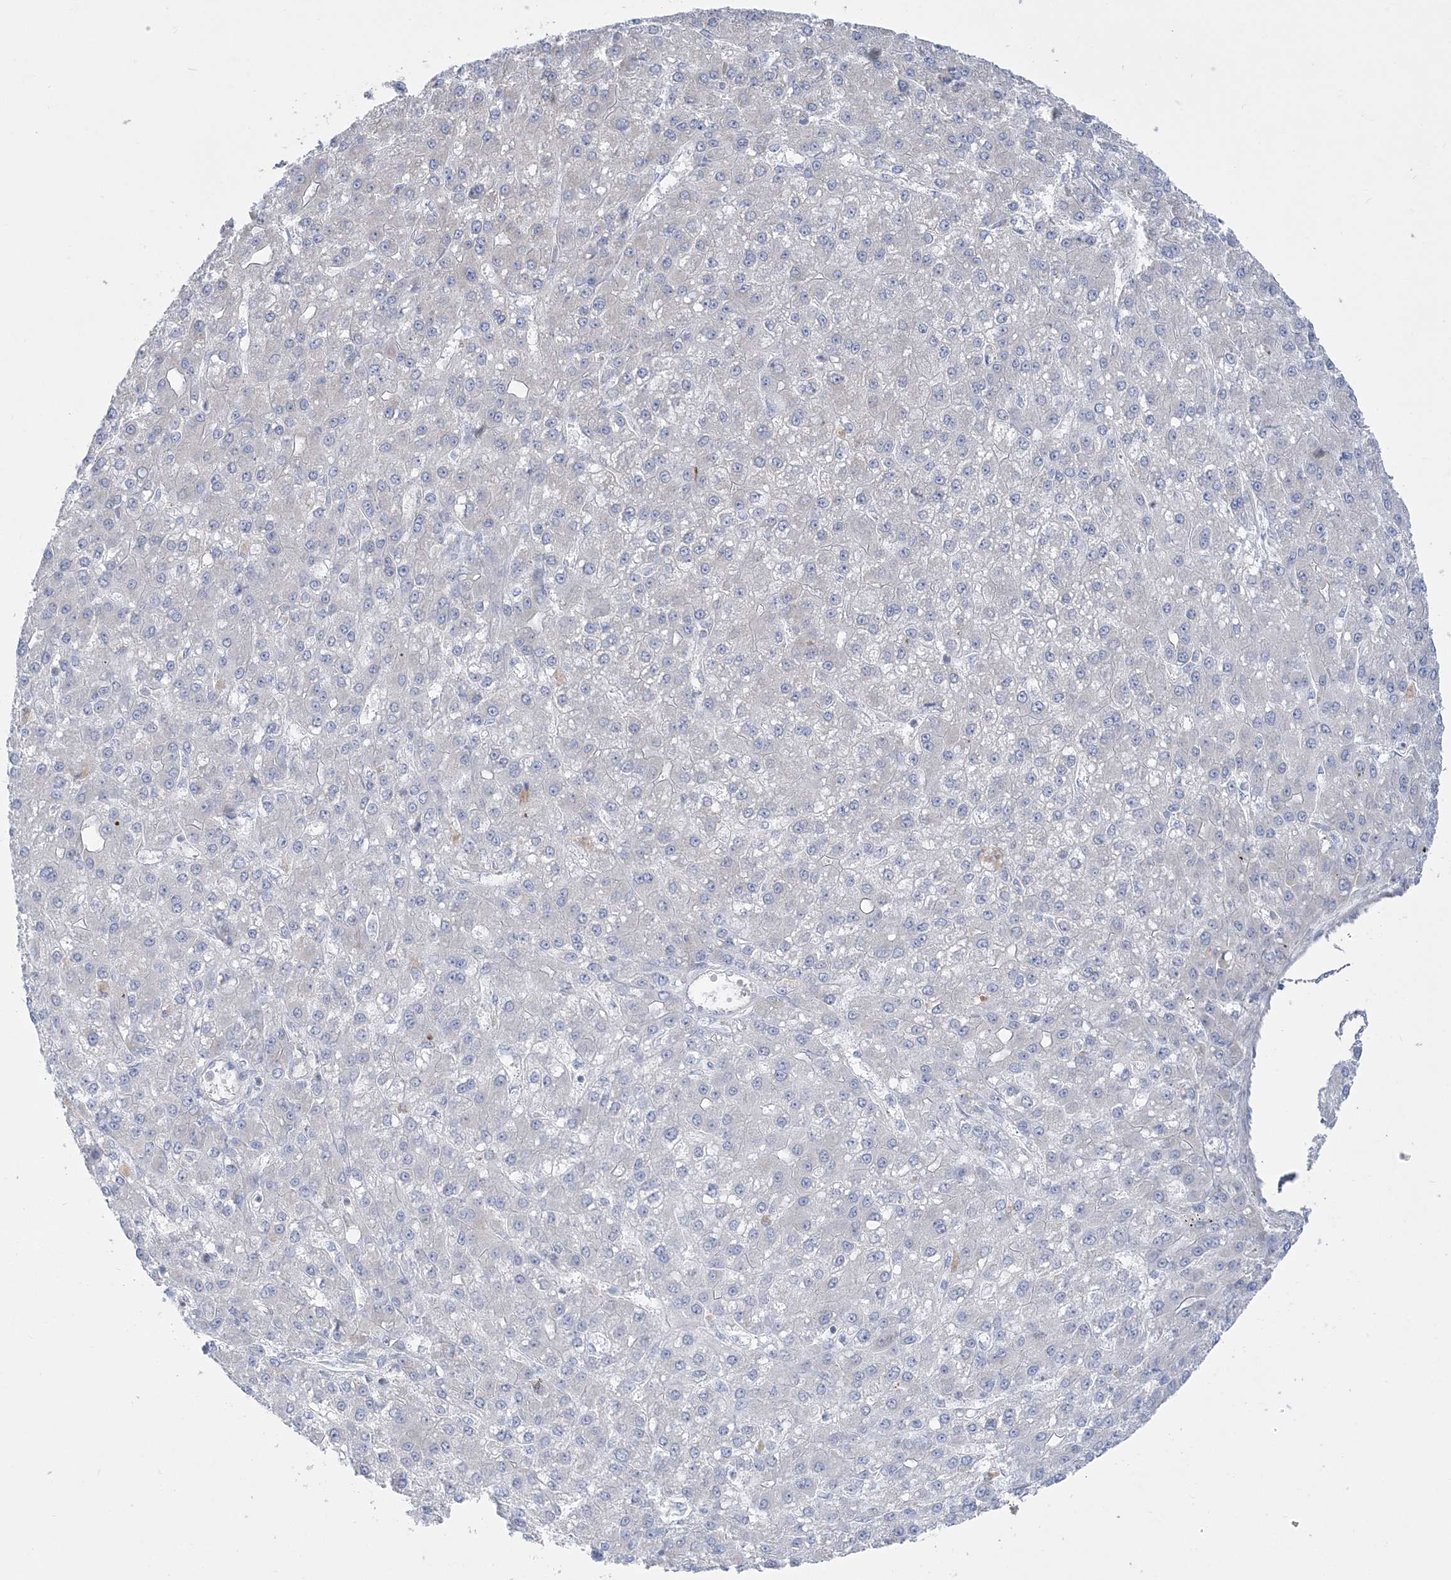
{"staining": {"intensity": "negative", "quantity": "none", "location": "none"}, "tissue": "liver cancer", "cell_type": "Tumor cells", "image_type": "cancer", "snomed": [{"axis": "morphology", "description": "Carcinoma, Hepatocellular, NOS"}, {"axis": "topography", "description": "Liver"}], "caption": "Immunohistochemistry of liver cancer displays no staining in tumor cells.", "gene": "TBC1D14", "patient": {"sex": "male", "age": 67}}